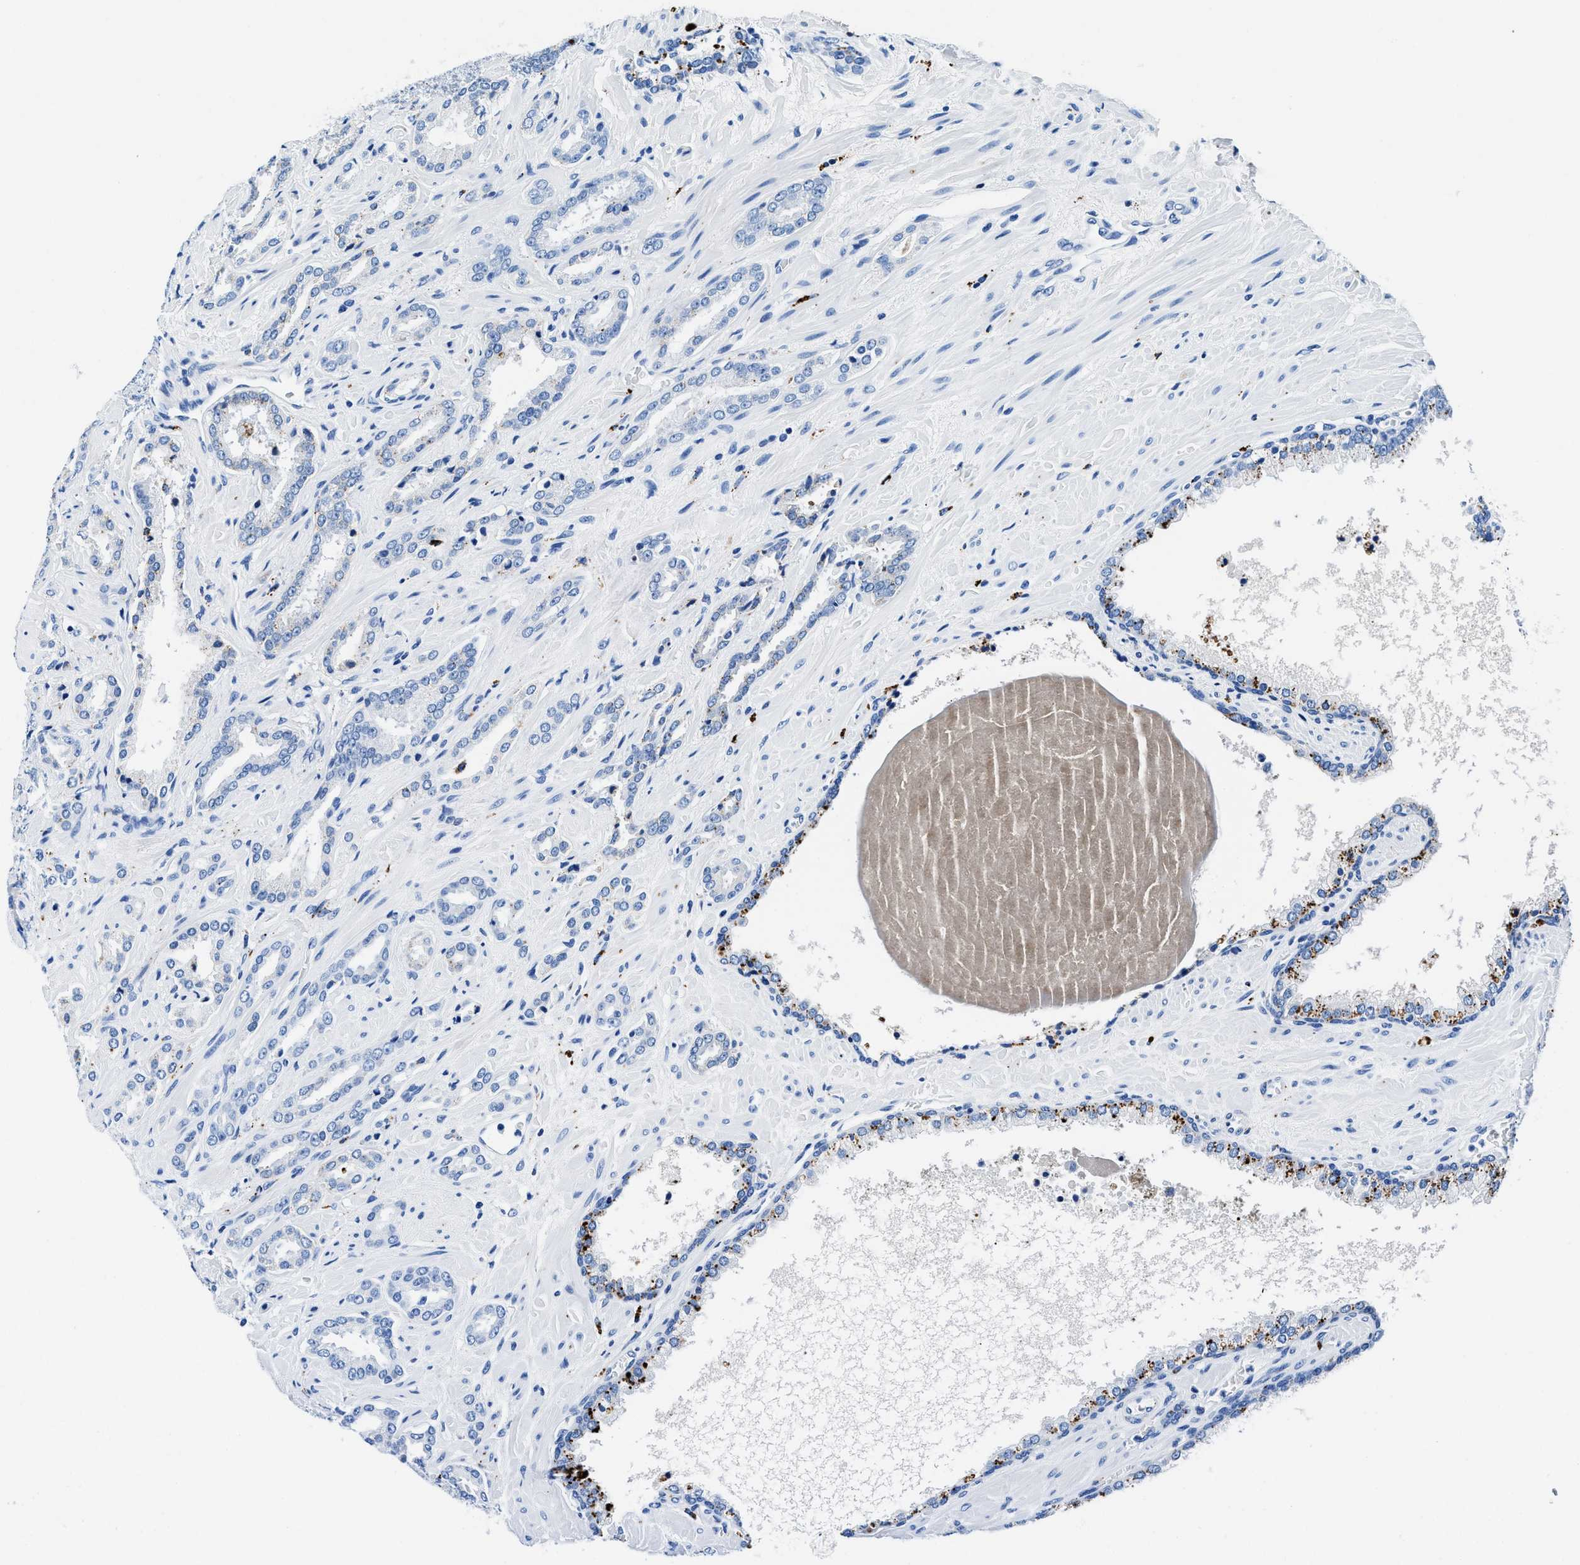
{"staining": {"intensity": "negative", "quantity": "none", "location": "none"}, "tissue": "prostate cancer", "cell_type": "Tumor cells", "image_type": "cancer", "snomed": [{"axis": "morphology", "description": "Adenocarcinoma, High grade"}, {"axis": "topography", "description": "Prostate"}], "caption": "The micrograph shows no staining of tumor cells in prostate high-grade adenocarcinoma.", "gene": "OR14K1", "patient": {"sex": "male", "age": 64}}